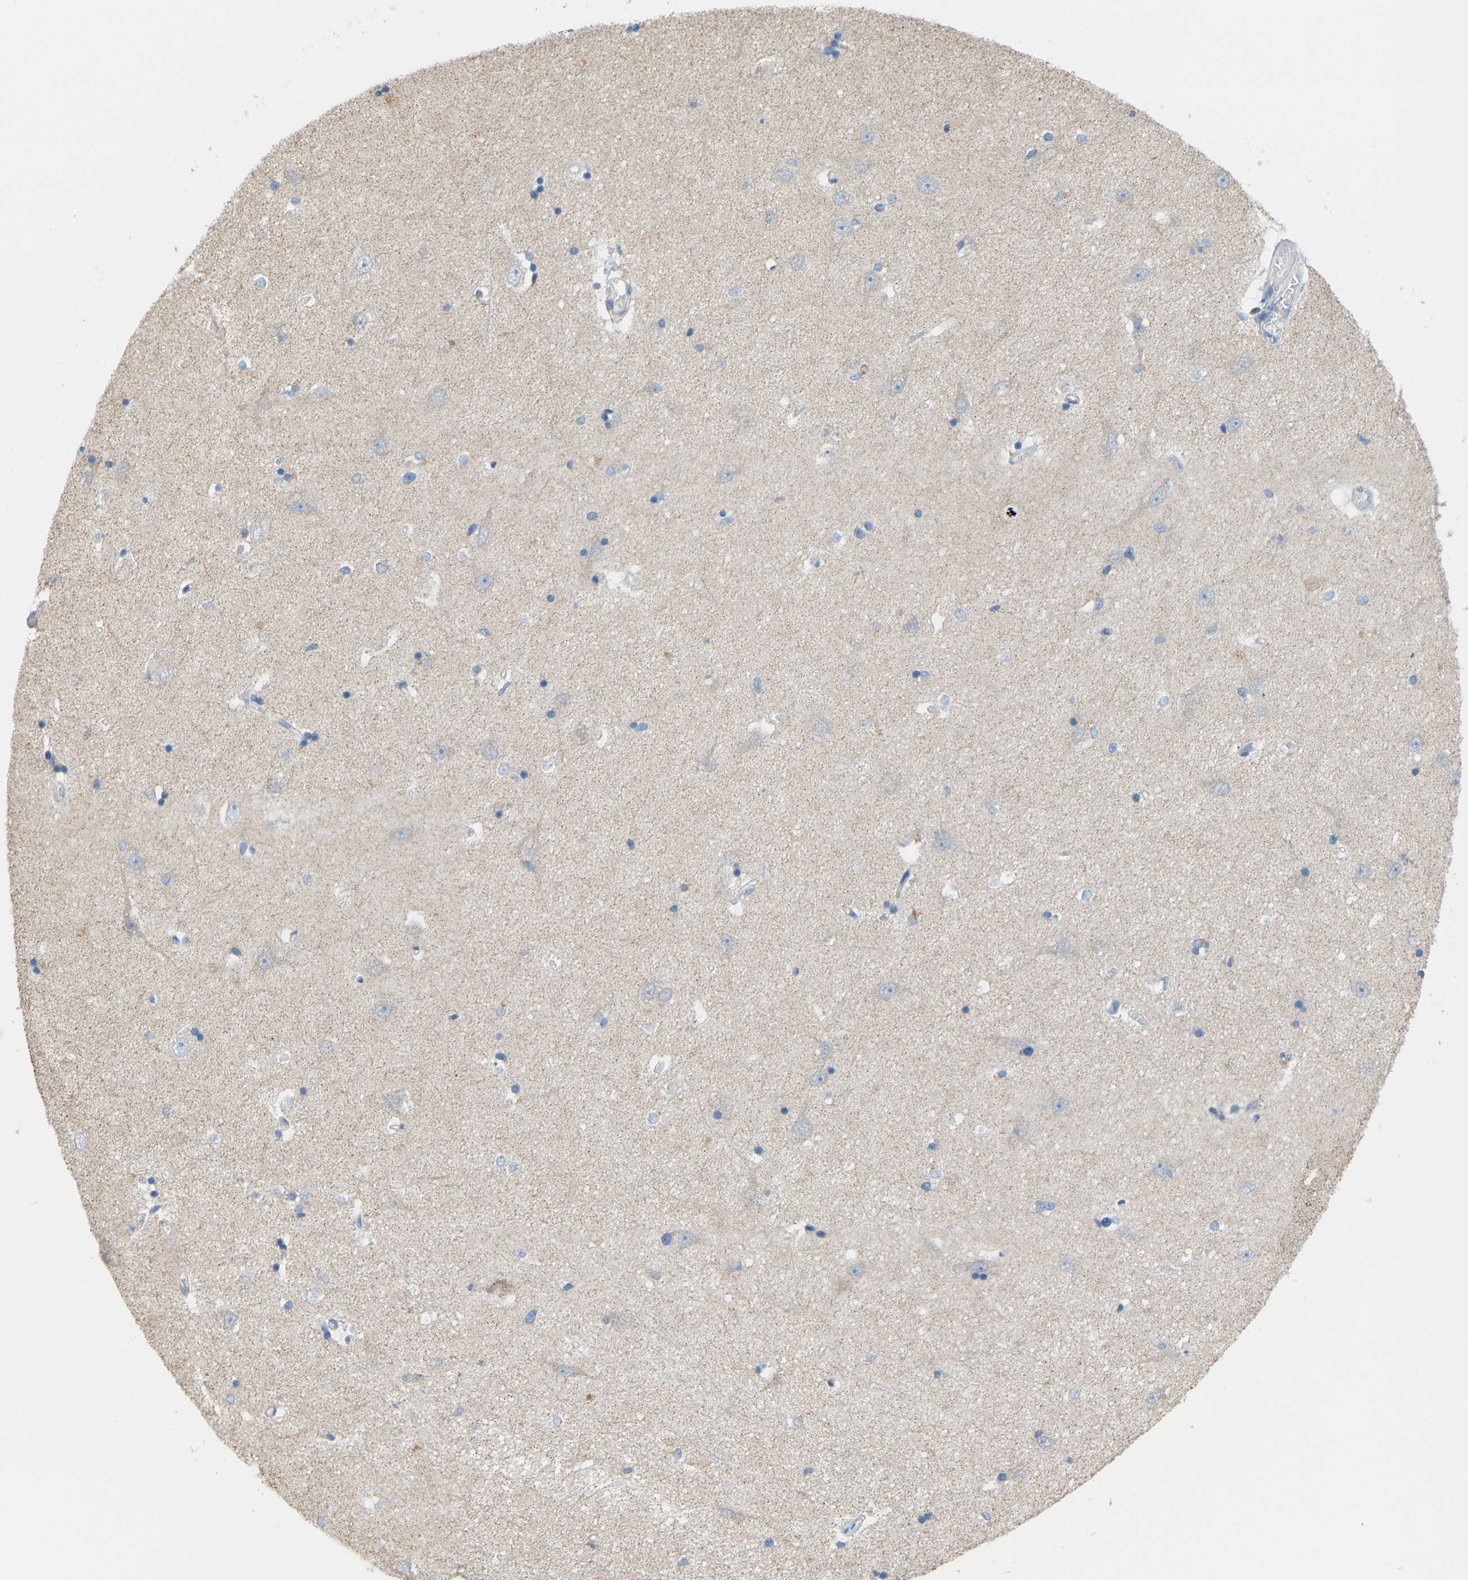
{"staining": {"intensity": "negative", "quantity": "none", "location": "none"}, "tissue": "hippocampus", "cell_type": "Glial cells", "image_type": "normal", "snomed": [{"axis": "morphology", "description": "Normal tissue, NOS"}, {"axis": "topography", "description": "Hippocampus"}], "caption": "Immunohistochemistry image of normal human hippocampus stained for a protein (brown), which shows no staining in glial cells. (Brightfield microscopy of DAB (3,3'-diaminobenzidine) IHC at high magnification).", "gene": "CROT", "patient": {"sex": "male", "age": 45}}